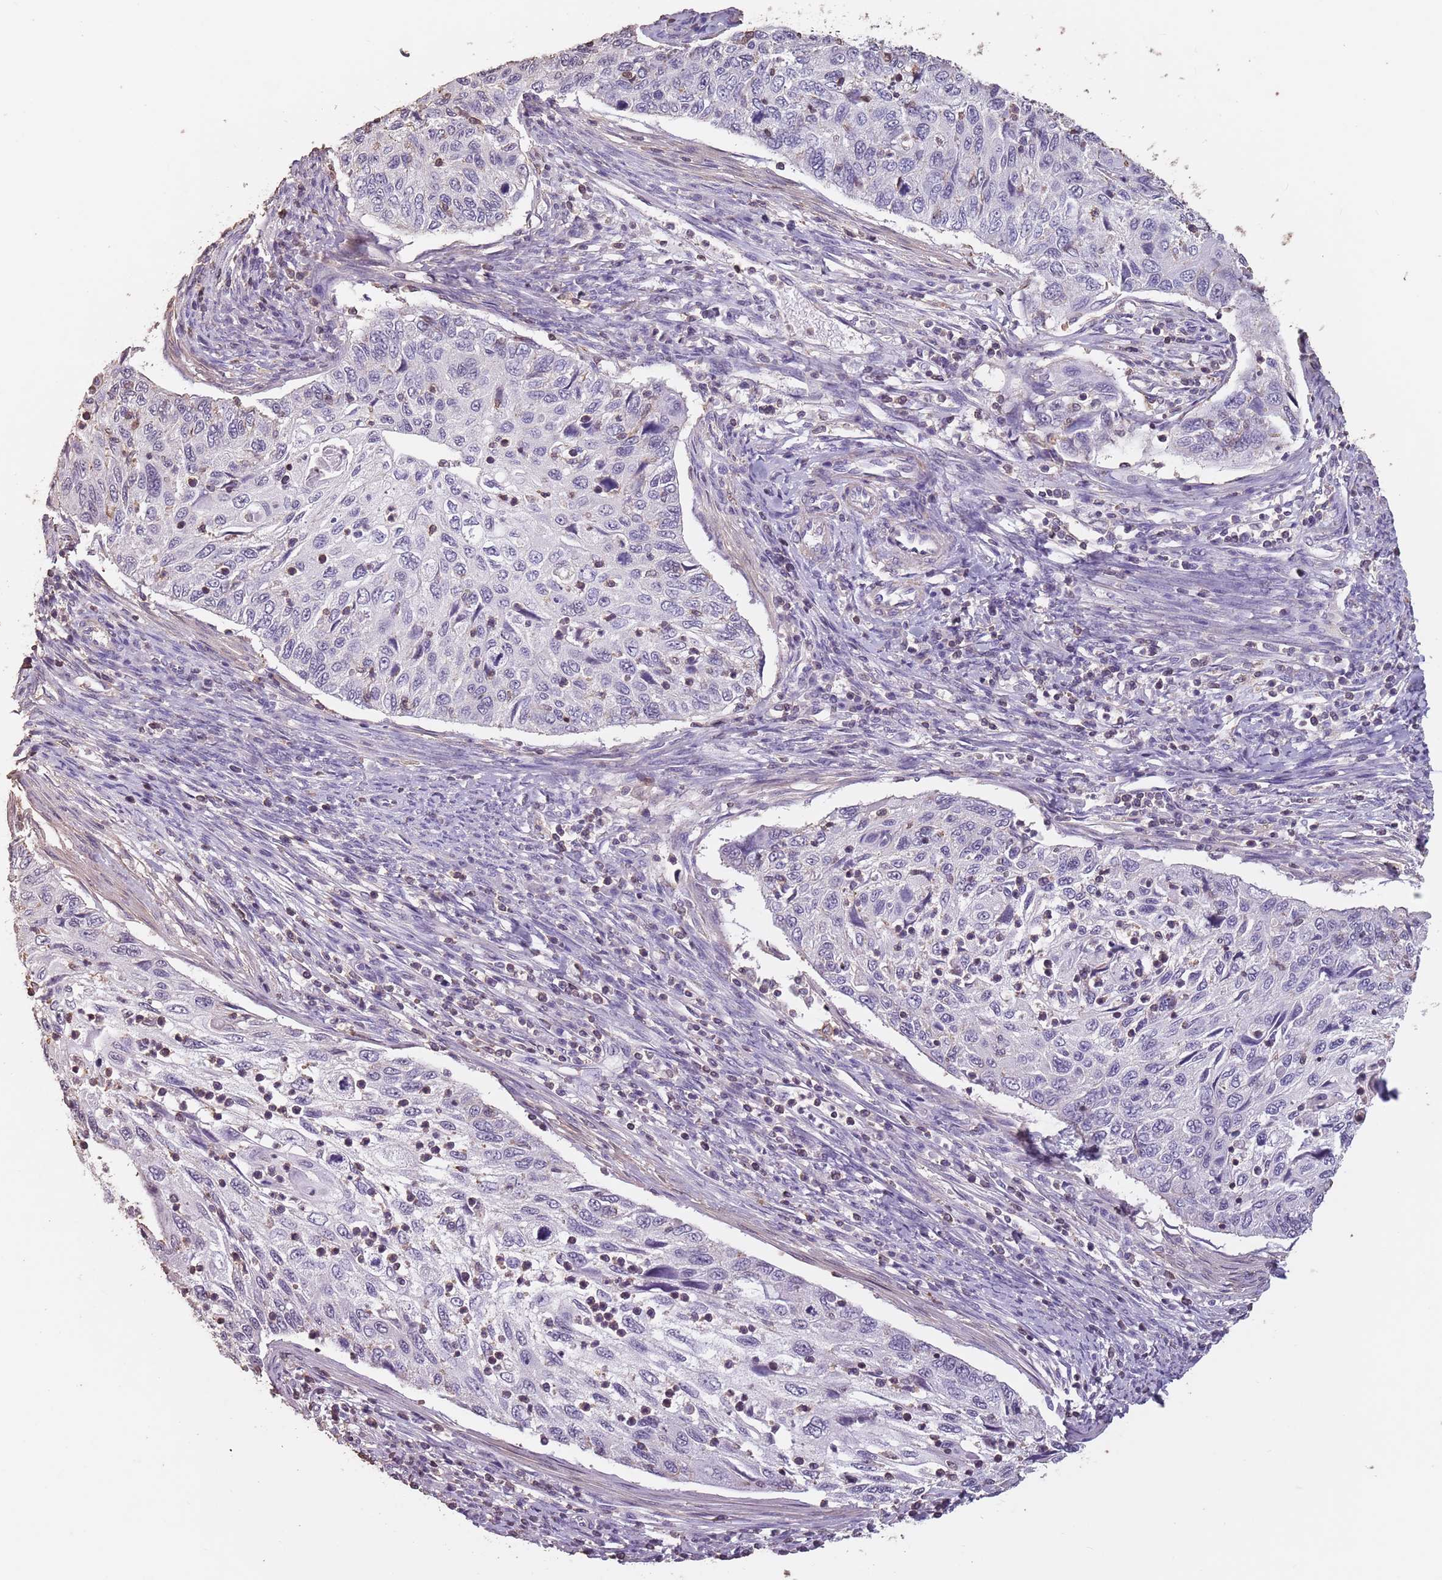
{"staining": {"intensity": "negative", "quantity": "none", "location": "none"}, "tissue": "cervical cancer", "cell_type": "Tumor cells", "image_type": "cancer", "snomed": [{"axis": "morphology", "description": "Squamous cell carcinoma, NOS"}, {"axis": "topography", "description": "Cervix"}], "caption": "IHC of human cervical cancer exhibits no staining in tumor cells.", "gene": "SUN5", "patient": {"sex": "female", "age": 70}}